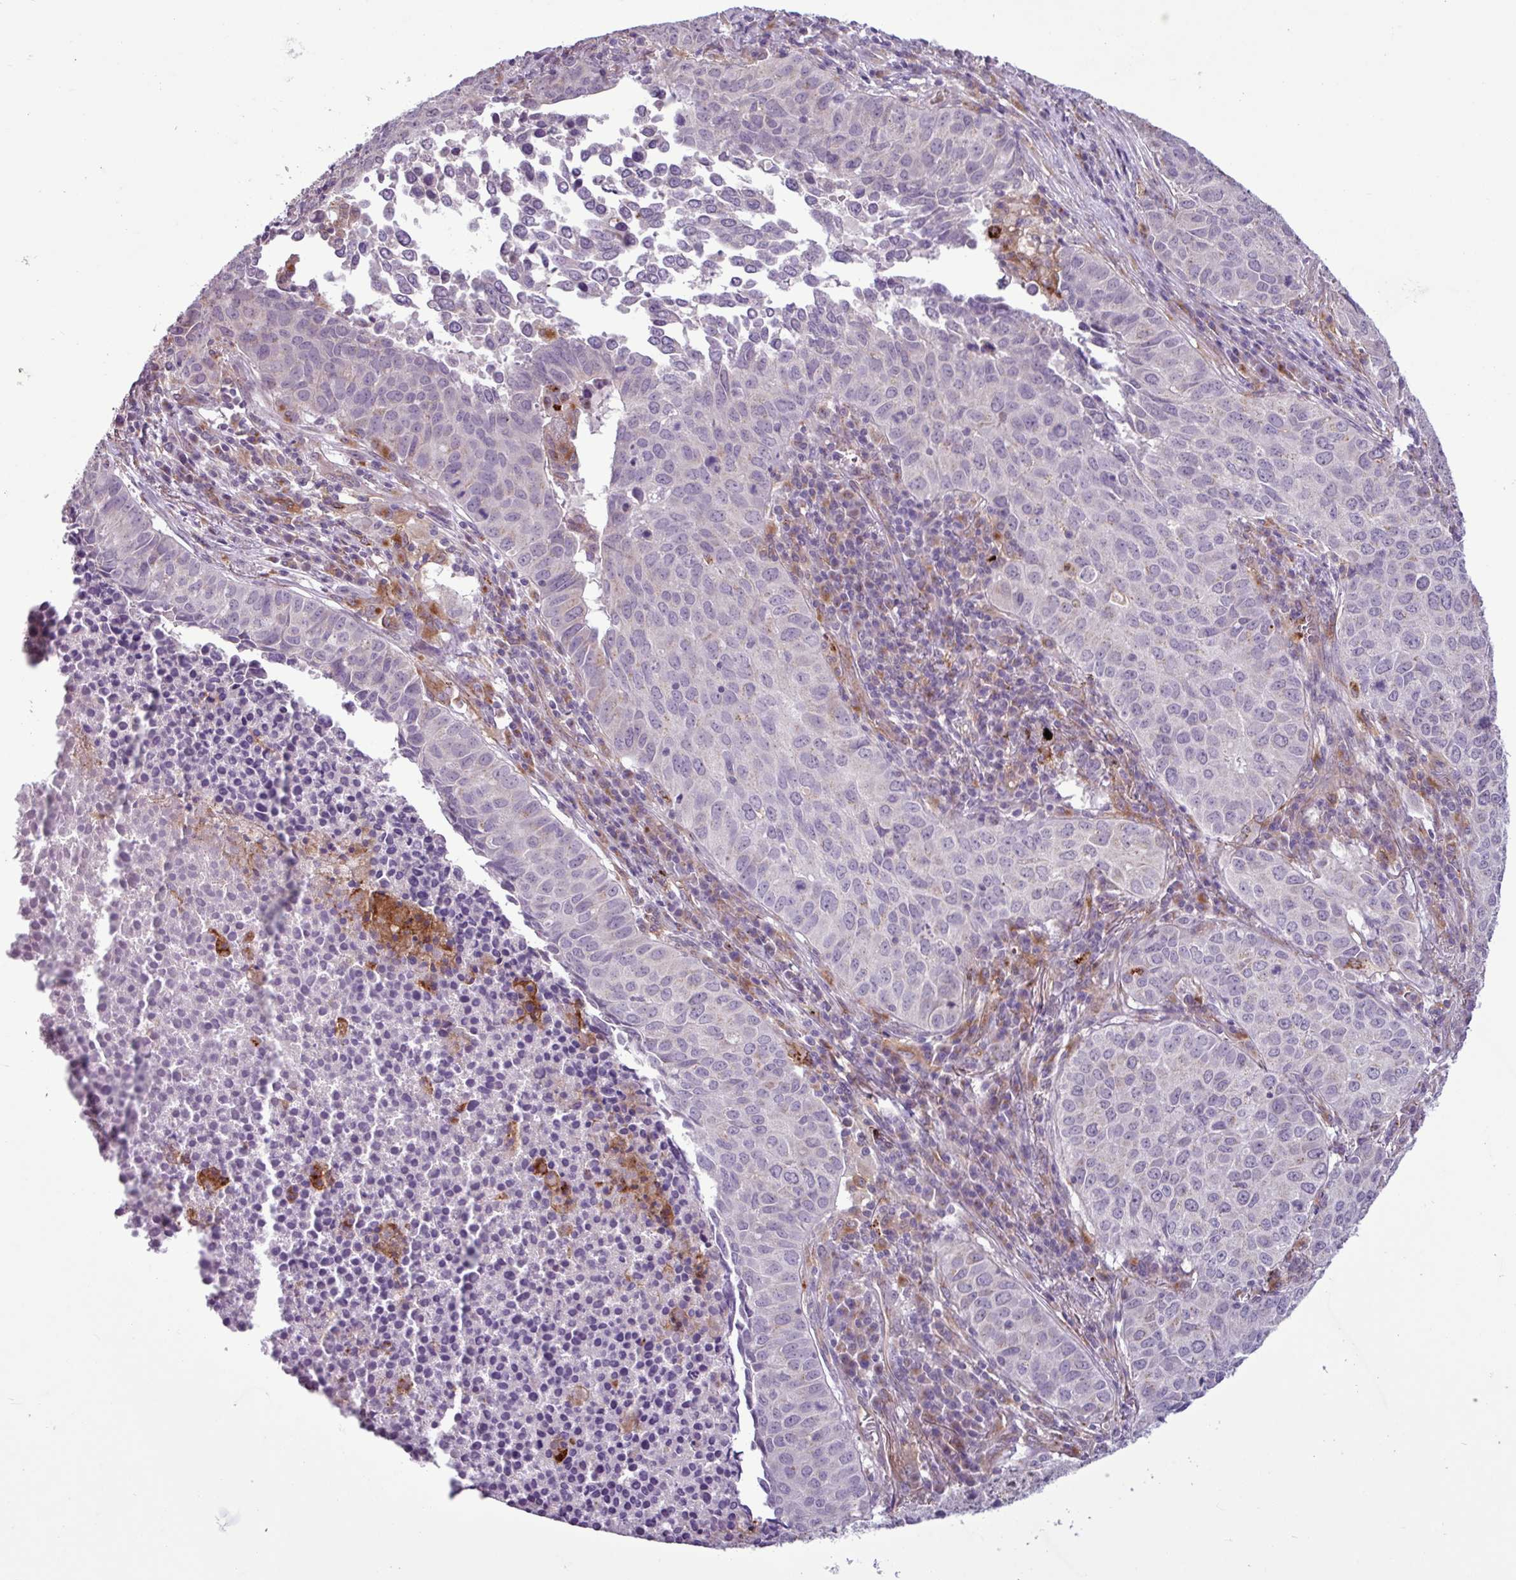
{"staining": {"intensity": "negative", "quantity": "none", "location": "none"}, "tissue": "lung cancer", "cell_type": "Tumor cells", "image_type": "cancer", "snomed": [{"axis": "morphology", "description": "Adenocarcinoma, NOS"}, {"axis": "topography", "description": "Lung"}], "caption": "Lung cancer (adenocarcinoma) stained for a protein using immunohistochemistry (IHC) reveals no staining tumor cells.", "gene": "C9orf24", "patient": {"sex": "female", "age": 50}}